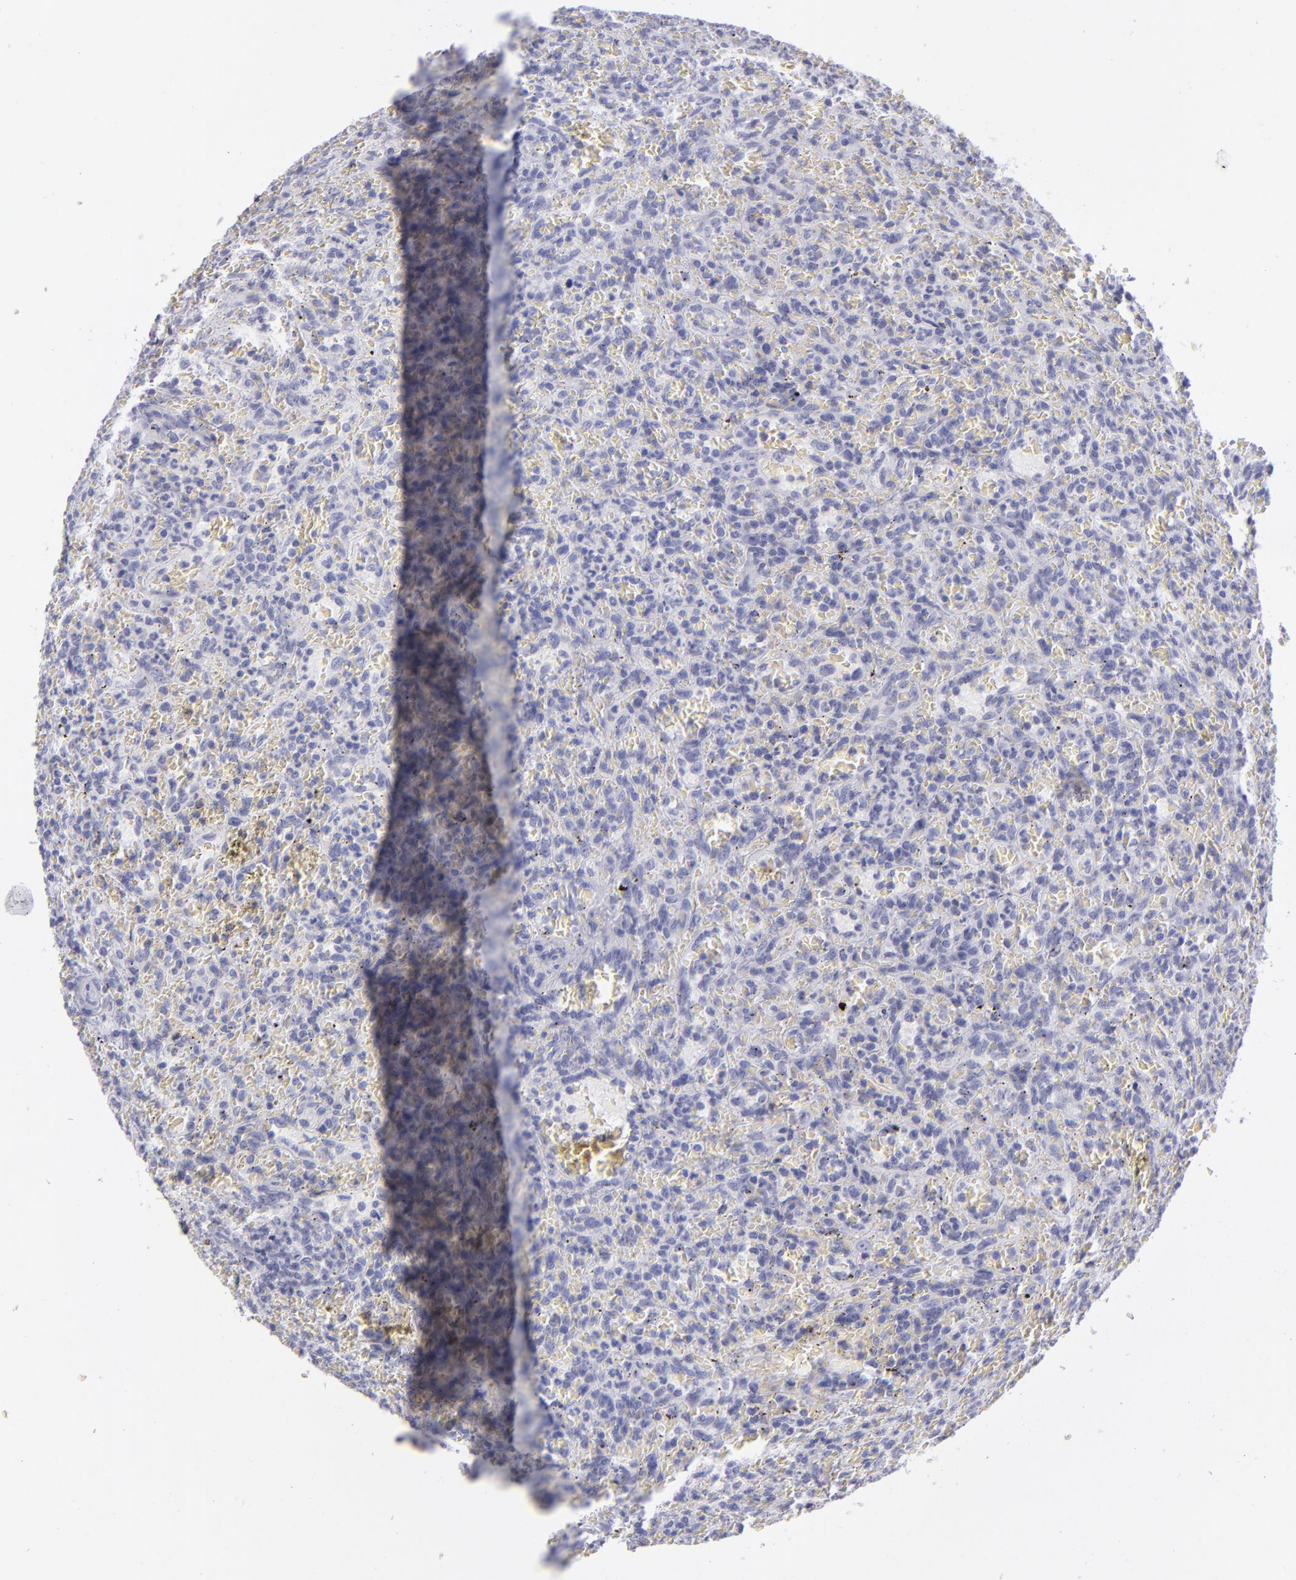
{"staining": {"intensity": "negative", "quantity": "none", "location": "none"}, "tissue": "lymphoma", "cell_type": "Tumor cells", "image_type": "cancer", "snomed": [{"axis": "morphology", "description": "Malignant lymphoma, non-Hodgkin's type, Low grade"}, {"axis": "topography", "description": "Spleen"}], "caption": "Immunohistochemistry (IHC) micrograph of neoplastic tissue: low-grade malignant lymphoma, non-Hodgkin's type stained with DAB shows no significant protein positivity in tumor cells.", "gene": "VIL1", "patient": {"sex": "female", "age": 64}}